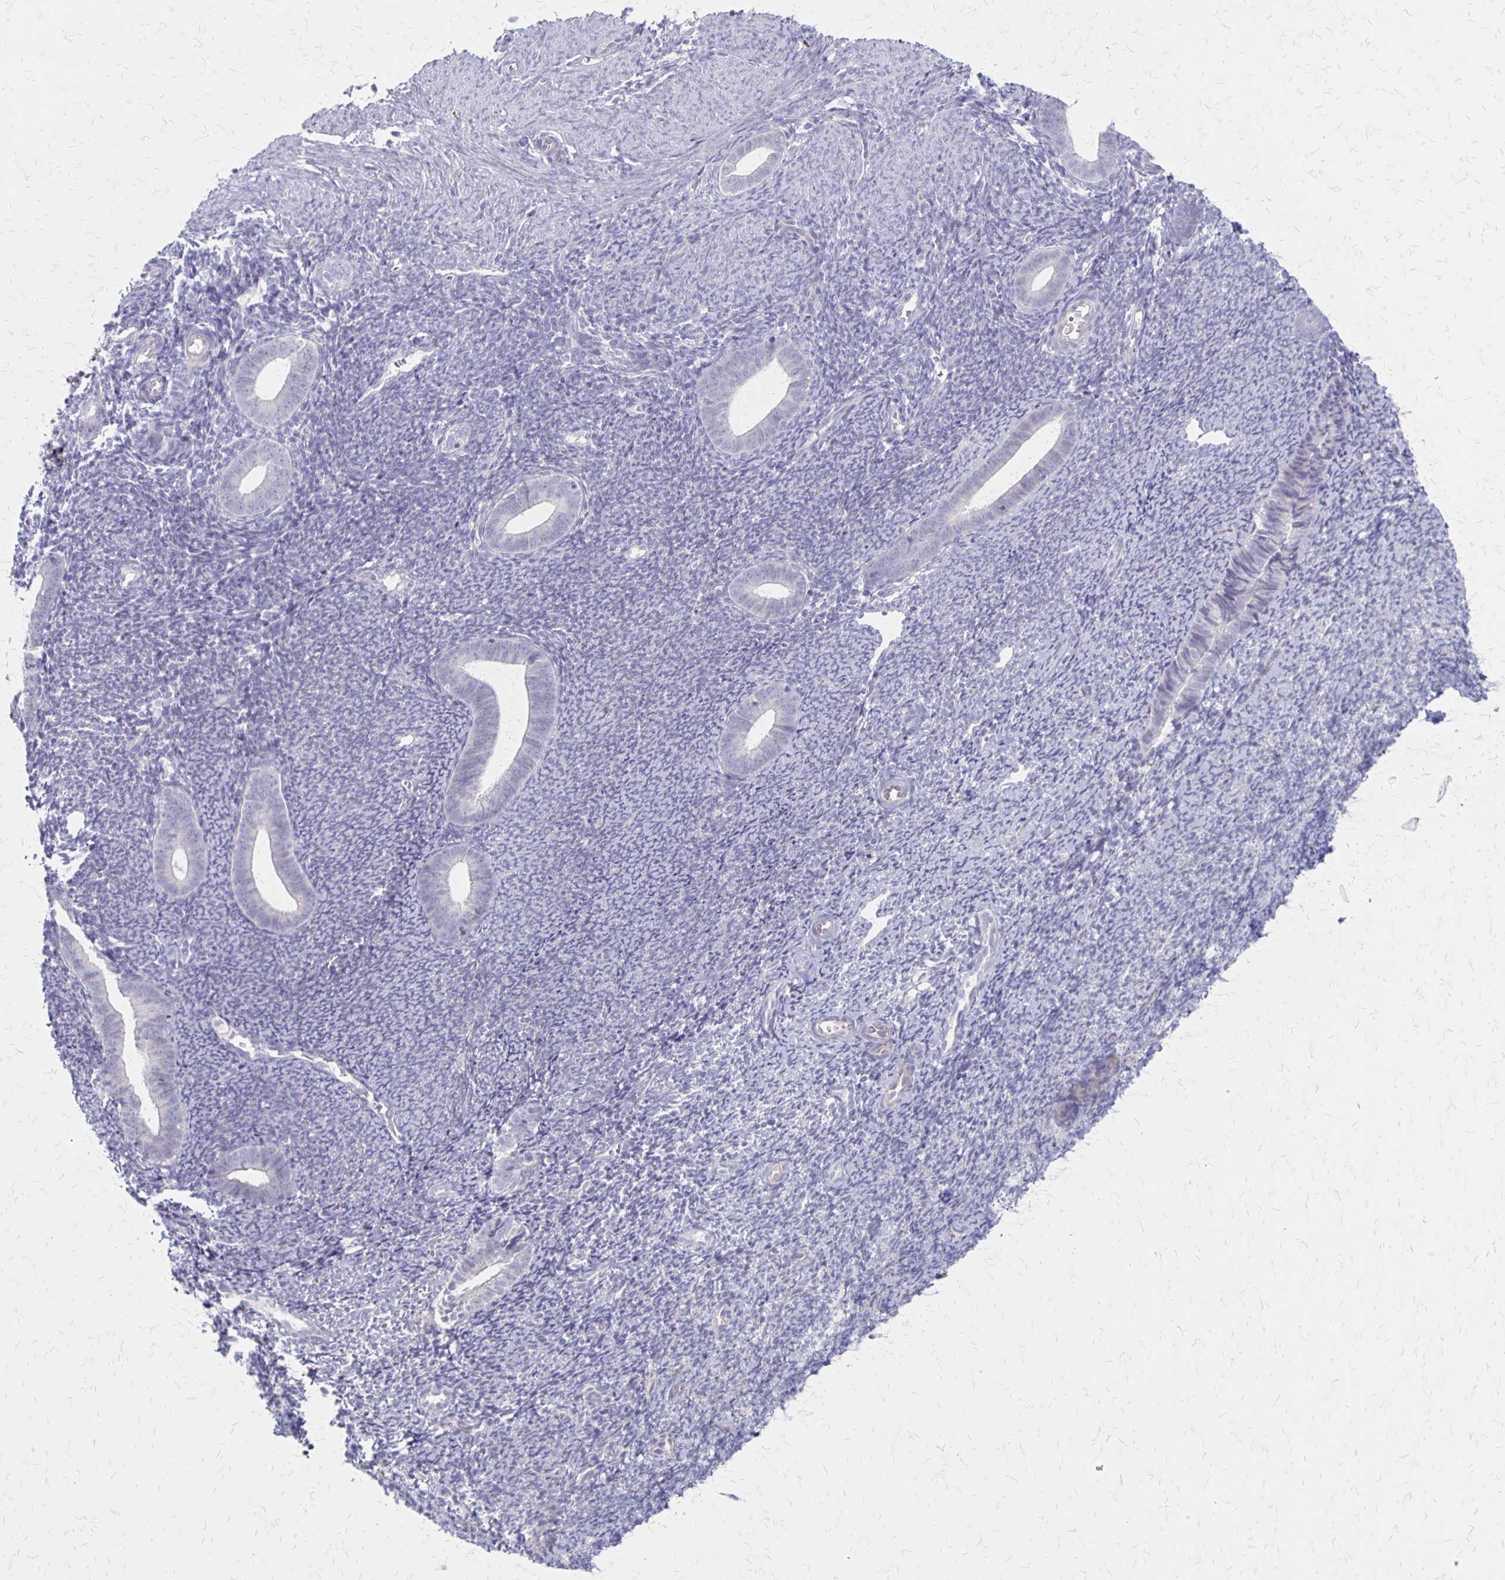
{"staining": {"intensity": "negative", "quantity": "none", "location": "none"}, "tissue": "endometrium", "cell_type": "Cells in endometrial stroma", "image_type": "normal", "snomed": [{"axis": "morphology", "description": "Normal tissue, NOS"}, {"axis": "topography", "description": "Endometrium"}], "caption": "DAB (3,3'-diaminobenzidine) immunohistochemical staining of normal endometrium exhibits no significant staining in cells in endometrial stroma.", "gene": "HOMER1", "patient": {"sex": "female", "age": 39}}